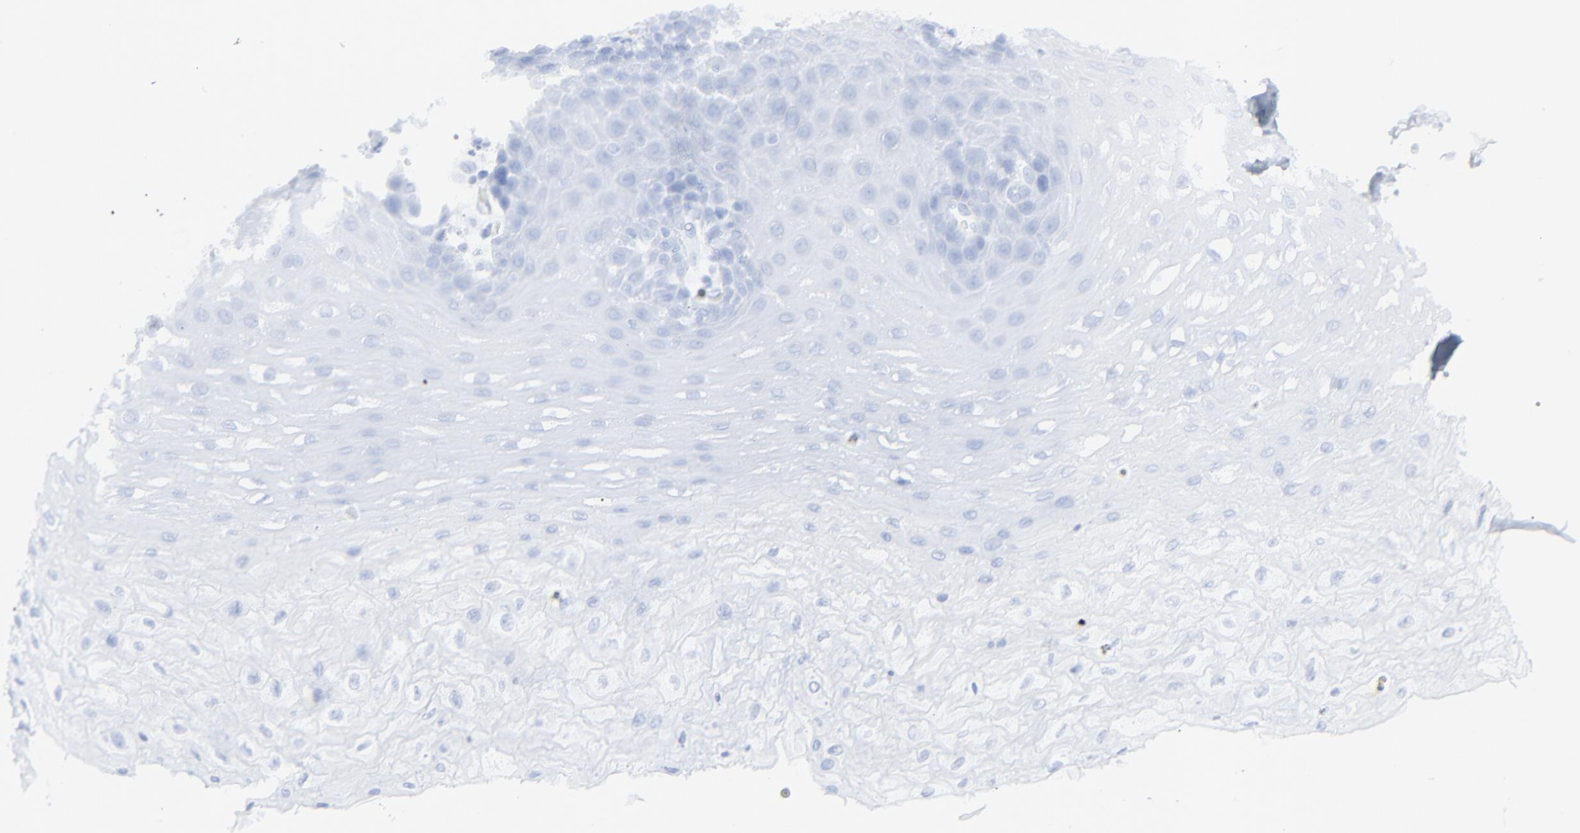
{"staining": {"intensity": "weak", "quantity": "<25%", "location": "nuclear"}, "tissue": "esophagus", "cell_type": "Squamous epithelial cells", "image_type": "normal", "snomed": [{"axis": "morphology", "description": "Normal tissue, NOS"}, {"axis": "topography", "description": "Esophagus"}], "caption": "Immunohistochemical staining of benign esophagus demonstrates no significant expression in squamous epithelial cells.", "gene": "FAM227A", "patient": {"sex": "female", "age": 72}}